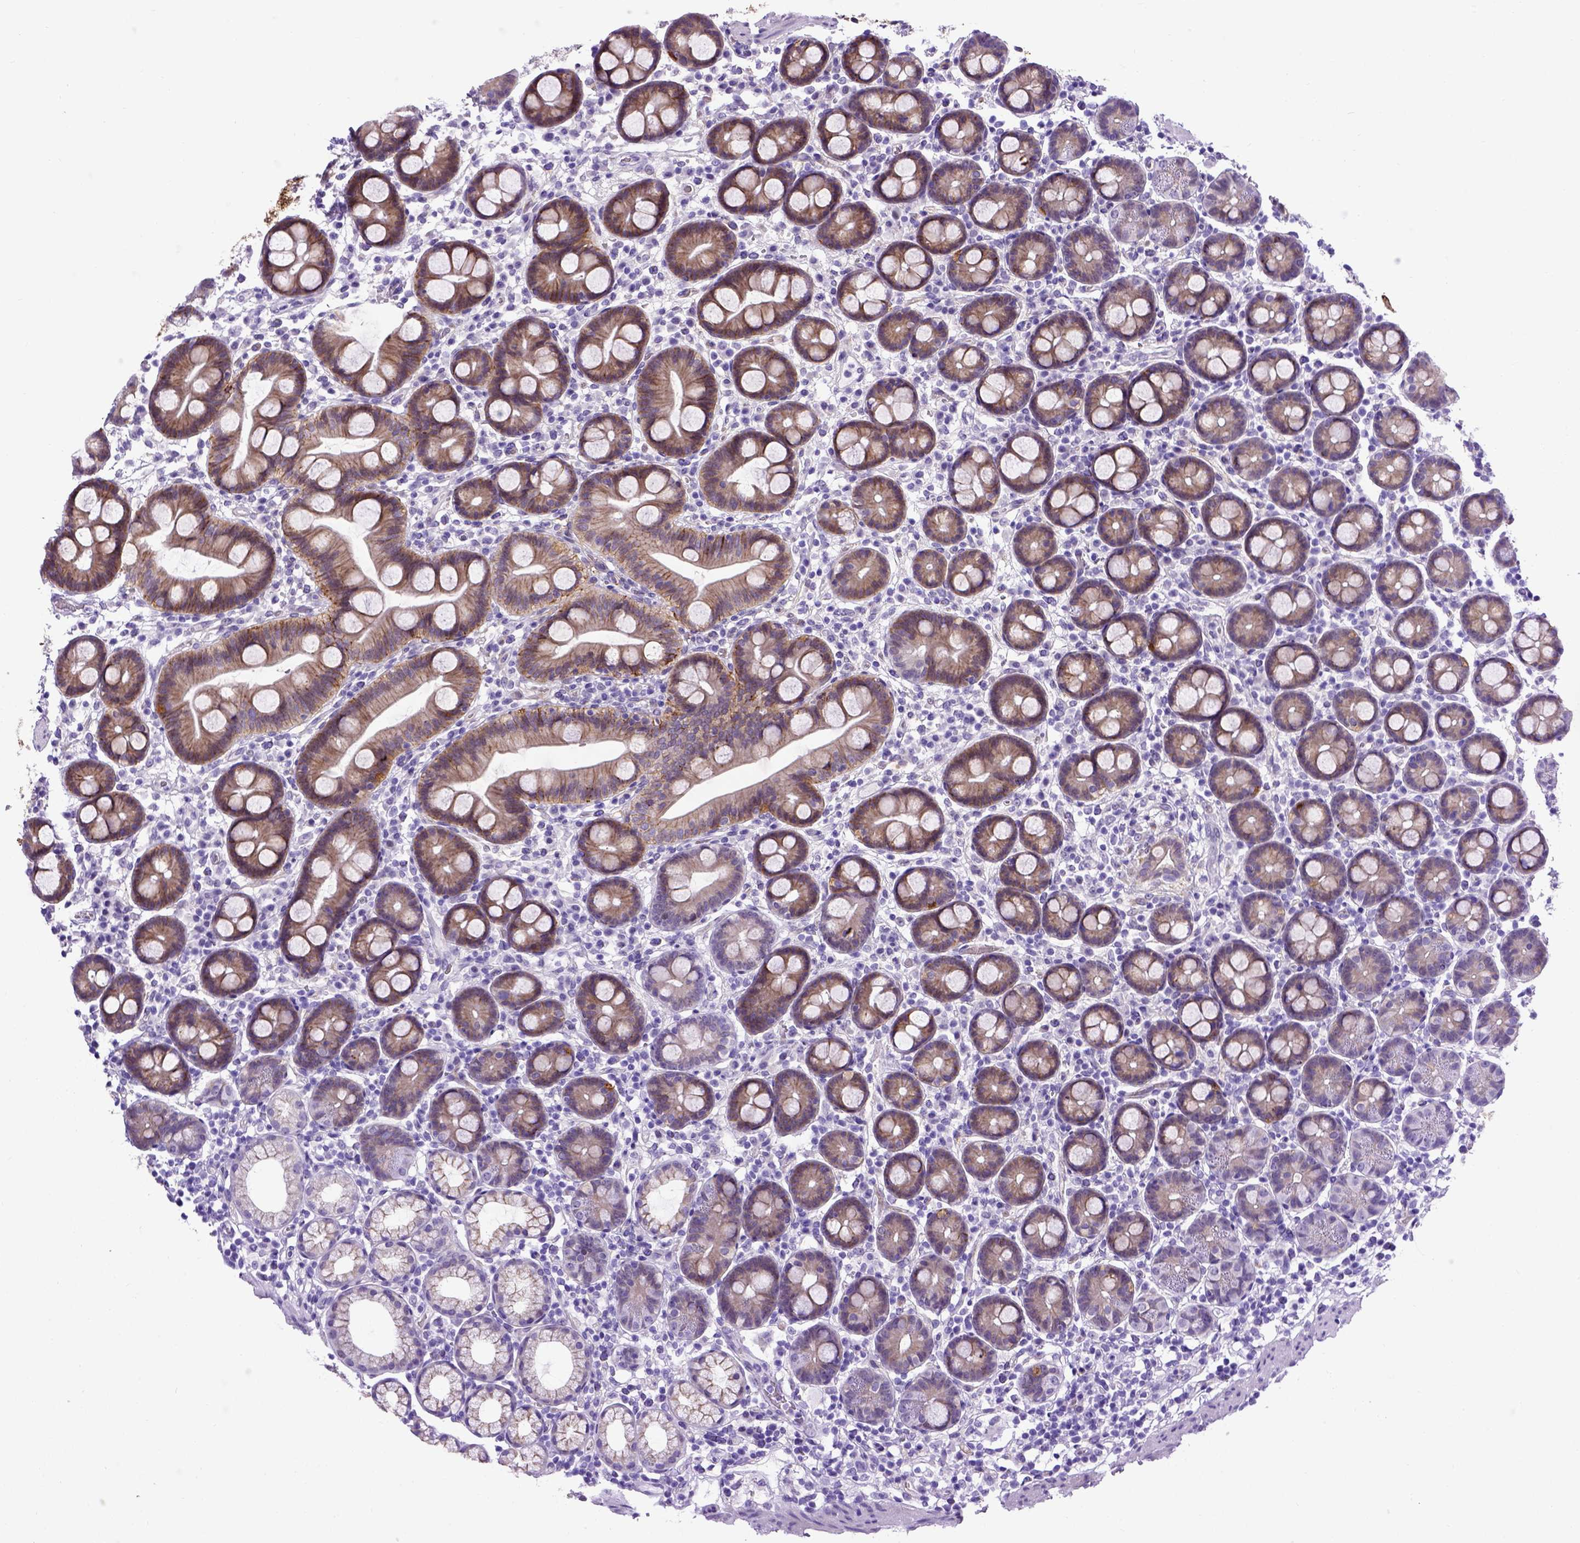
{"staining": {"intensity": "strong", "quantity": ">75%", "location": "cytoplasmic/membranous"}, "tissue": "duodenum", "cell_type": "Glandular cells", "image_type": "normal", "snomed": [{"axis": "morphology", "description": "Normal tissue, NOS"}, {"axis": "topography", "description": "Pancreas"}, {"axis": "topography", "description": "Duodenum"}], "caption": "DAB immunohistochemical staining of normal human duodenum shows strong cytoplasmic/membranous protein expression in approximately >75% of glandular cells. (DAB (3,3'-diaminobenzidine) IHC with brightfield microscopy, high magnification).", "gene": "ADAM12", "patient": {"sex": "male", "age": 59}}